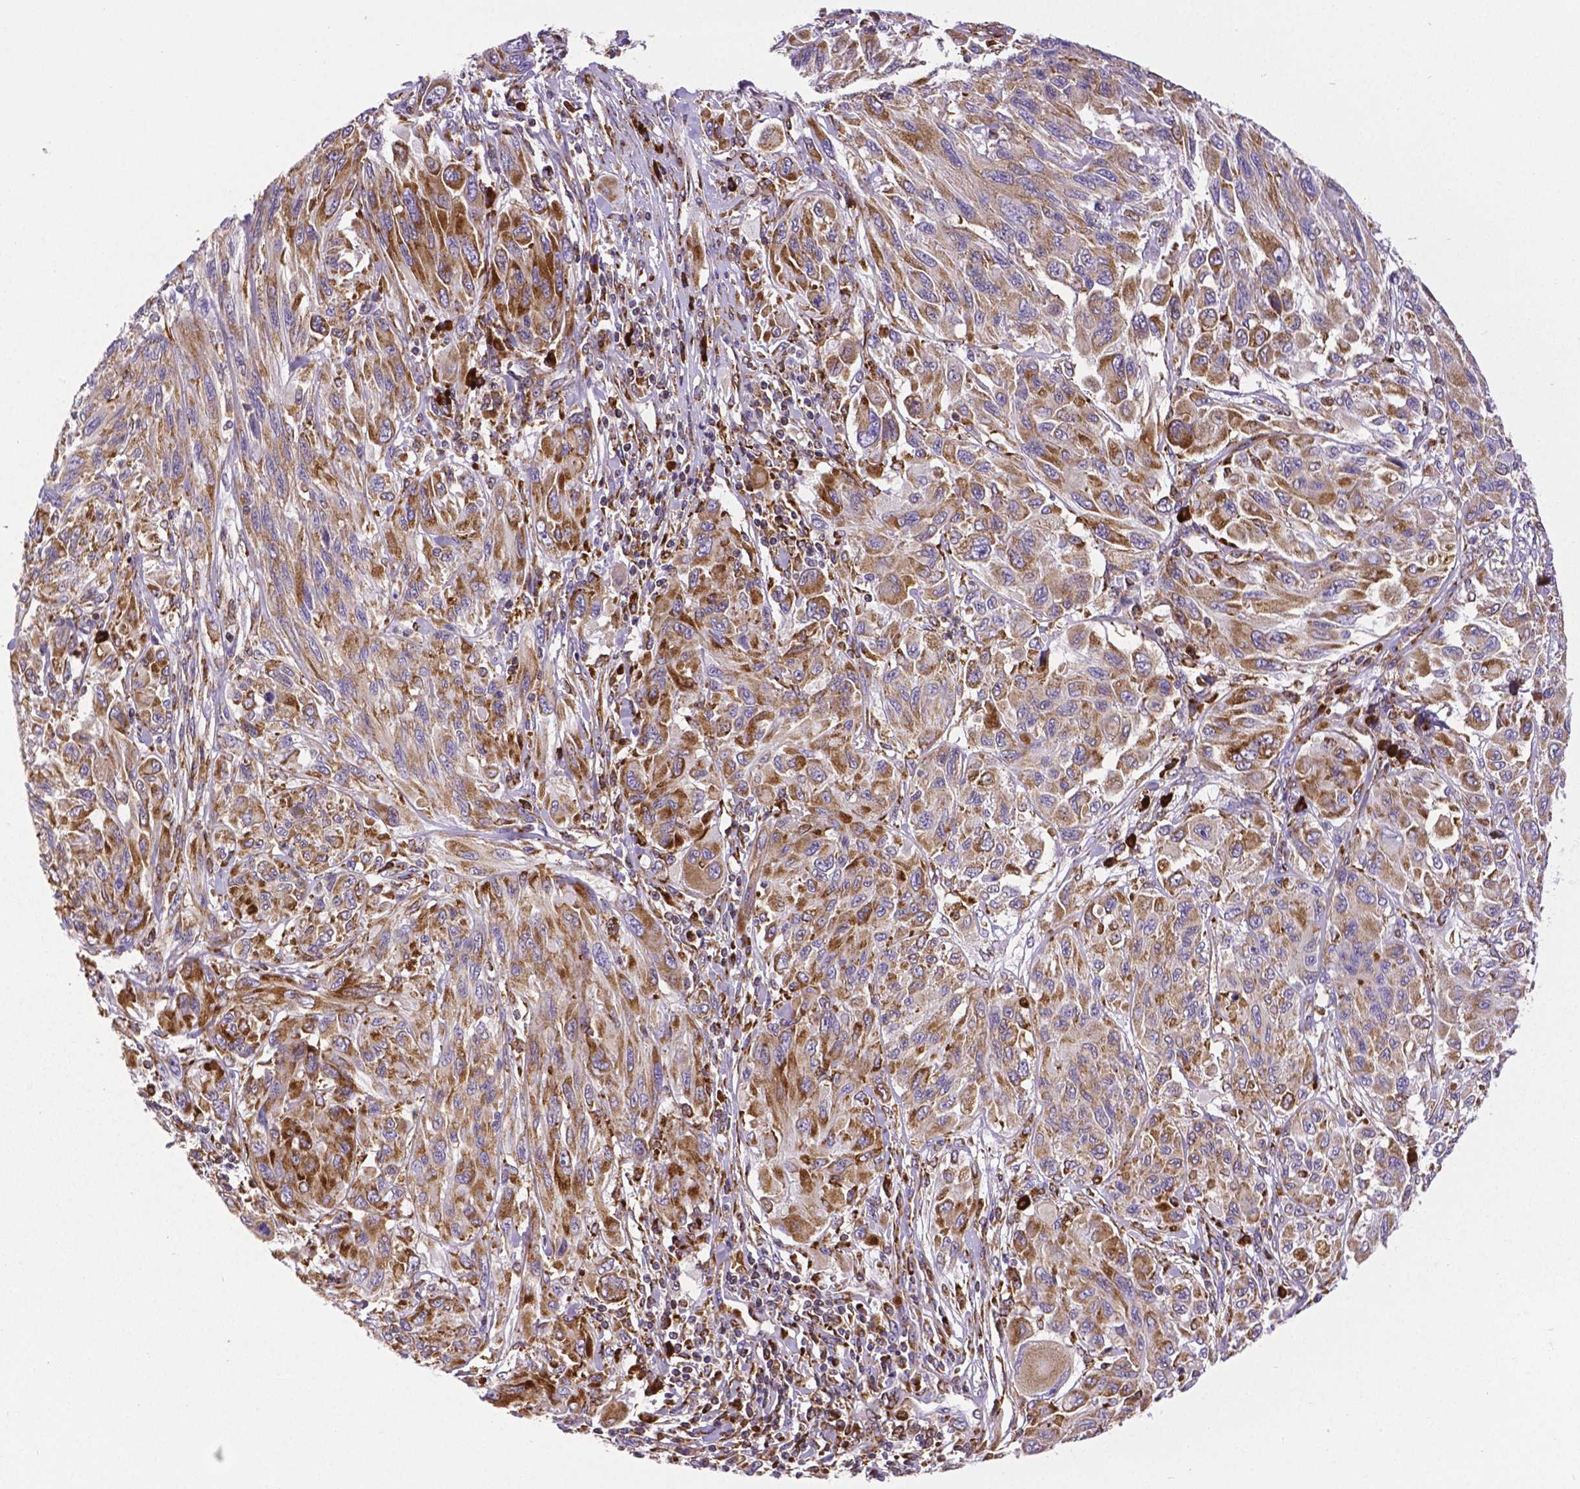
{"staining": {"intensity": "moderate", "quantity": ">75%", "location": "cytoplasmic/membranous"}, "tissue": "melanoma", "cell_type": "Tumor cells", "image_type": "cancer", "snomed": [{"axis": "morphology", "description": "Malignant melanoma, NOS"}, {"axis": "topography", "description": "Skin"}], "caption": "High-magnification brightfield microscopy of malignant melanoma stained with DAB (3,3'-diaminobenzidine) (brown) and counterstained with hematoxylin (blue). tumor cells exhibit moderate cytoplasmic/membranous staining is present in about>75% of cells.", "gene": "MTDH", "patient": {"sex": "female", "age": 91}}